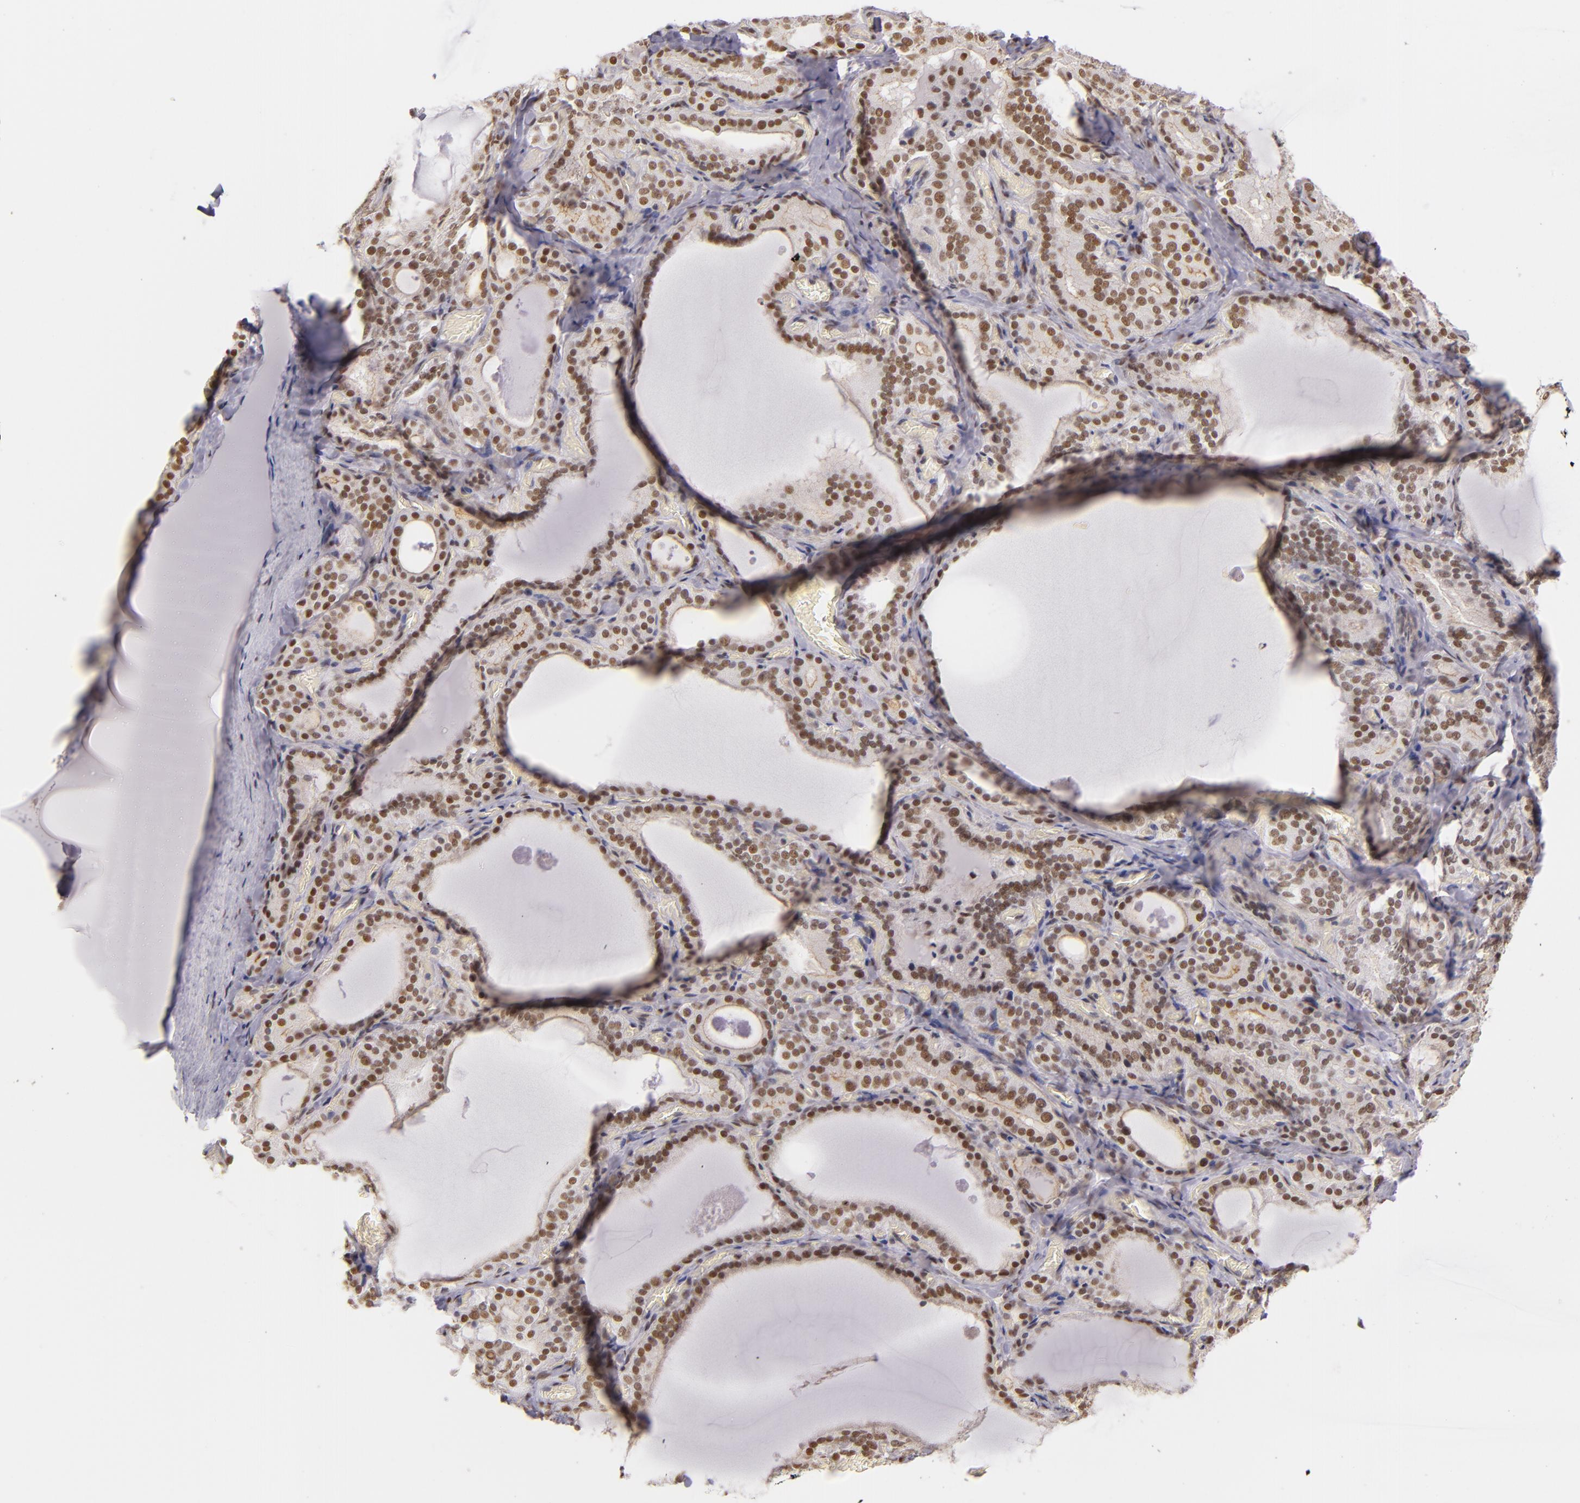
{"staining": {"intensity": "moderate", "quantity": ">75%", "location": "nuclear"}, "tissue": "thyroid gland", "cell_type": "Glandular cells", "image_type": "normal", "snomed": [{"axis": "morphology", "description": "Normal tissue, NOS"}, {"axis": "topography", "description": "Thyroid gland"}], "caption": "This micrograph reveals immunohistochemistry (IHC) staining of normal human thyroid gland, with medium moderate nuclear expression in about >75% of glandular cells.", "gene": "NCOR2", "patient": {"sex": "female", "age": 33}}